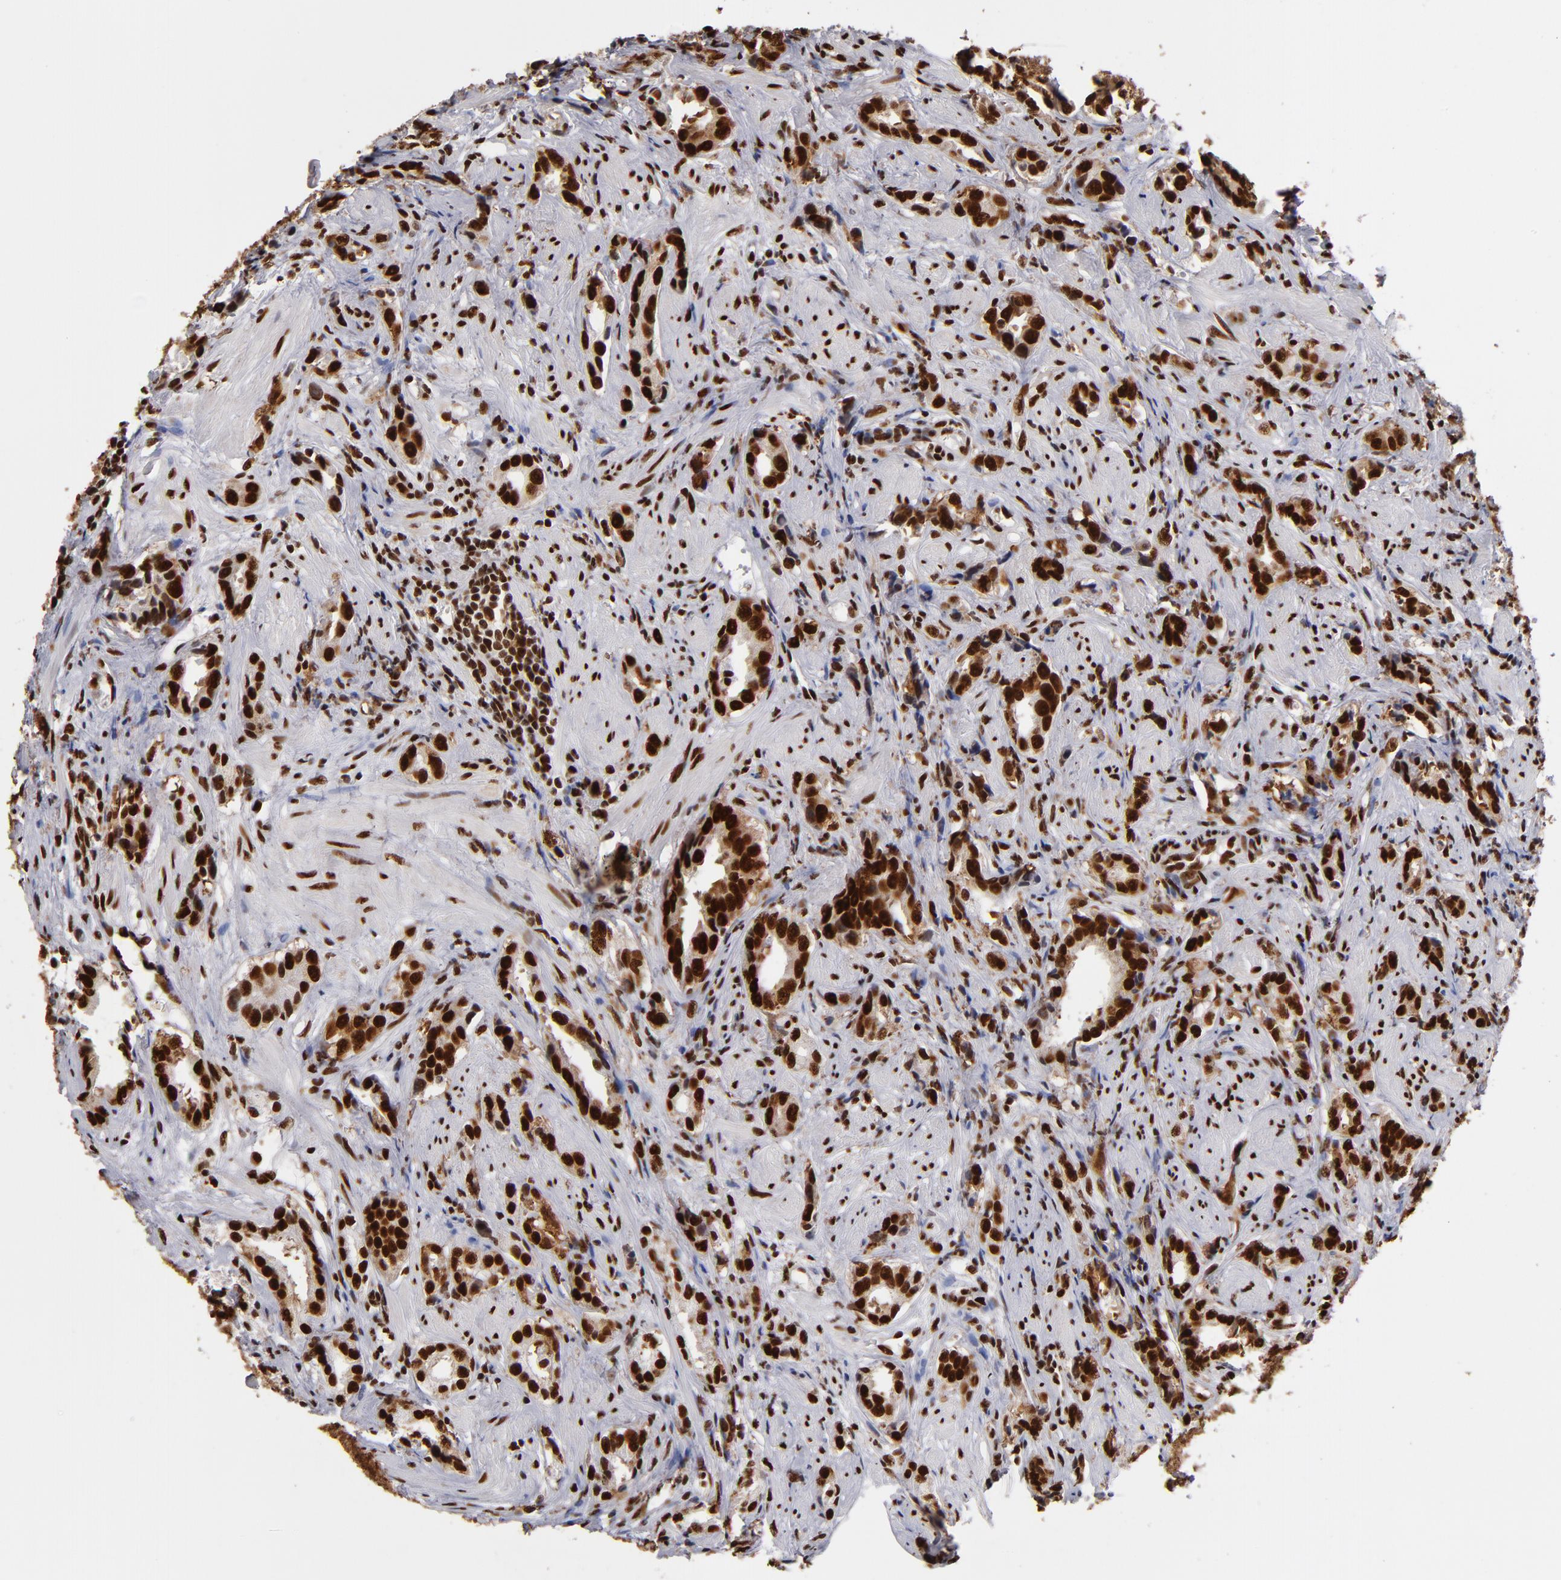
{"staining": {"intensity": "strong", "quantity": ">75%", "location": "nuclear"}, "tissue": "prostate cancer", "cell_type": "Tumor cells", "image_type": "cancer", "snomed": [{"axis": "morphology", "description": "Adenocarcinoma, Medium grade"}, {"axis": "topography", "description": "Prostate"}], "caption": "A histopathology image of prostate cancer (medium-grade adenocarcinoma) stained for a protein displays strong nuclear brown staining in tumor cells.", "gene": "MRE11", "patient": {"sex": "male", "age": 53}}